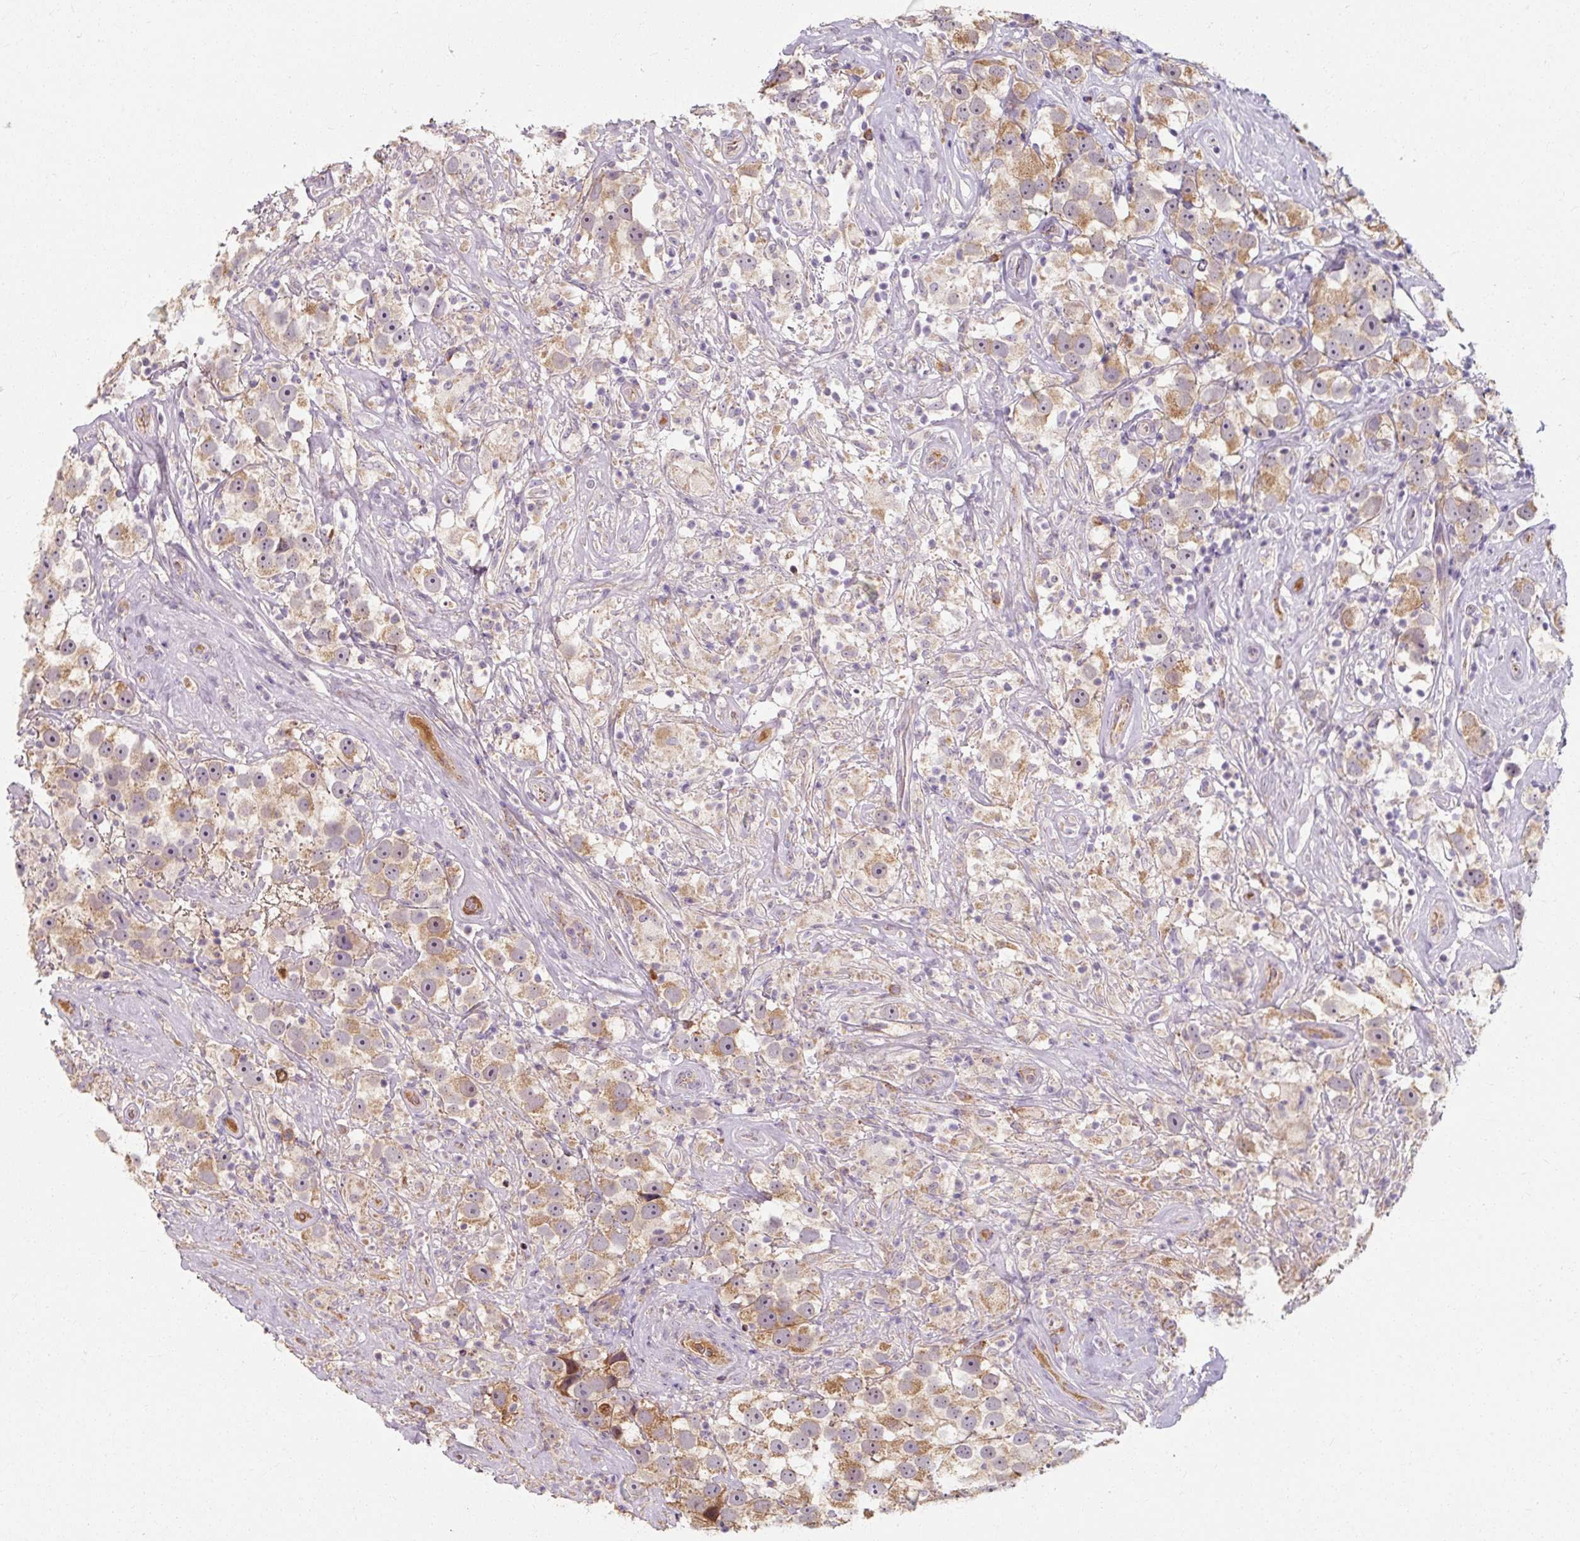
{"staining": {"intensity": "moderate", "quantity": ">75%", "location": "cytoplasmic/membranous"}, "tissue": "testis cancer", "cell_type": "Tumor cells", "image_type": "cancer", "snomed": [{"axis": "morphology", "description": "Seminoma, NOS"}, {"axis": "topography", "description": "Testis"}], "caption": "There is medium levels of moderate cytoplasmic/membranous expression in tumor cells of seminoma (testis), as demonstrated by immunohistochemical staining (brown color).", "gene": "TSEN54", "patient": {"sex": "male", "age": 49}}